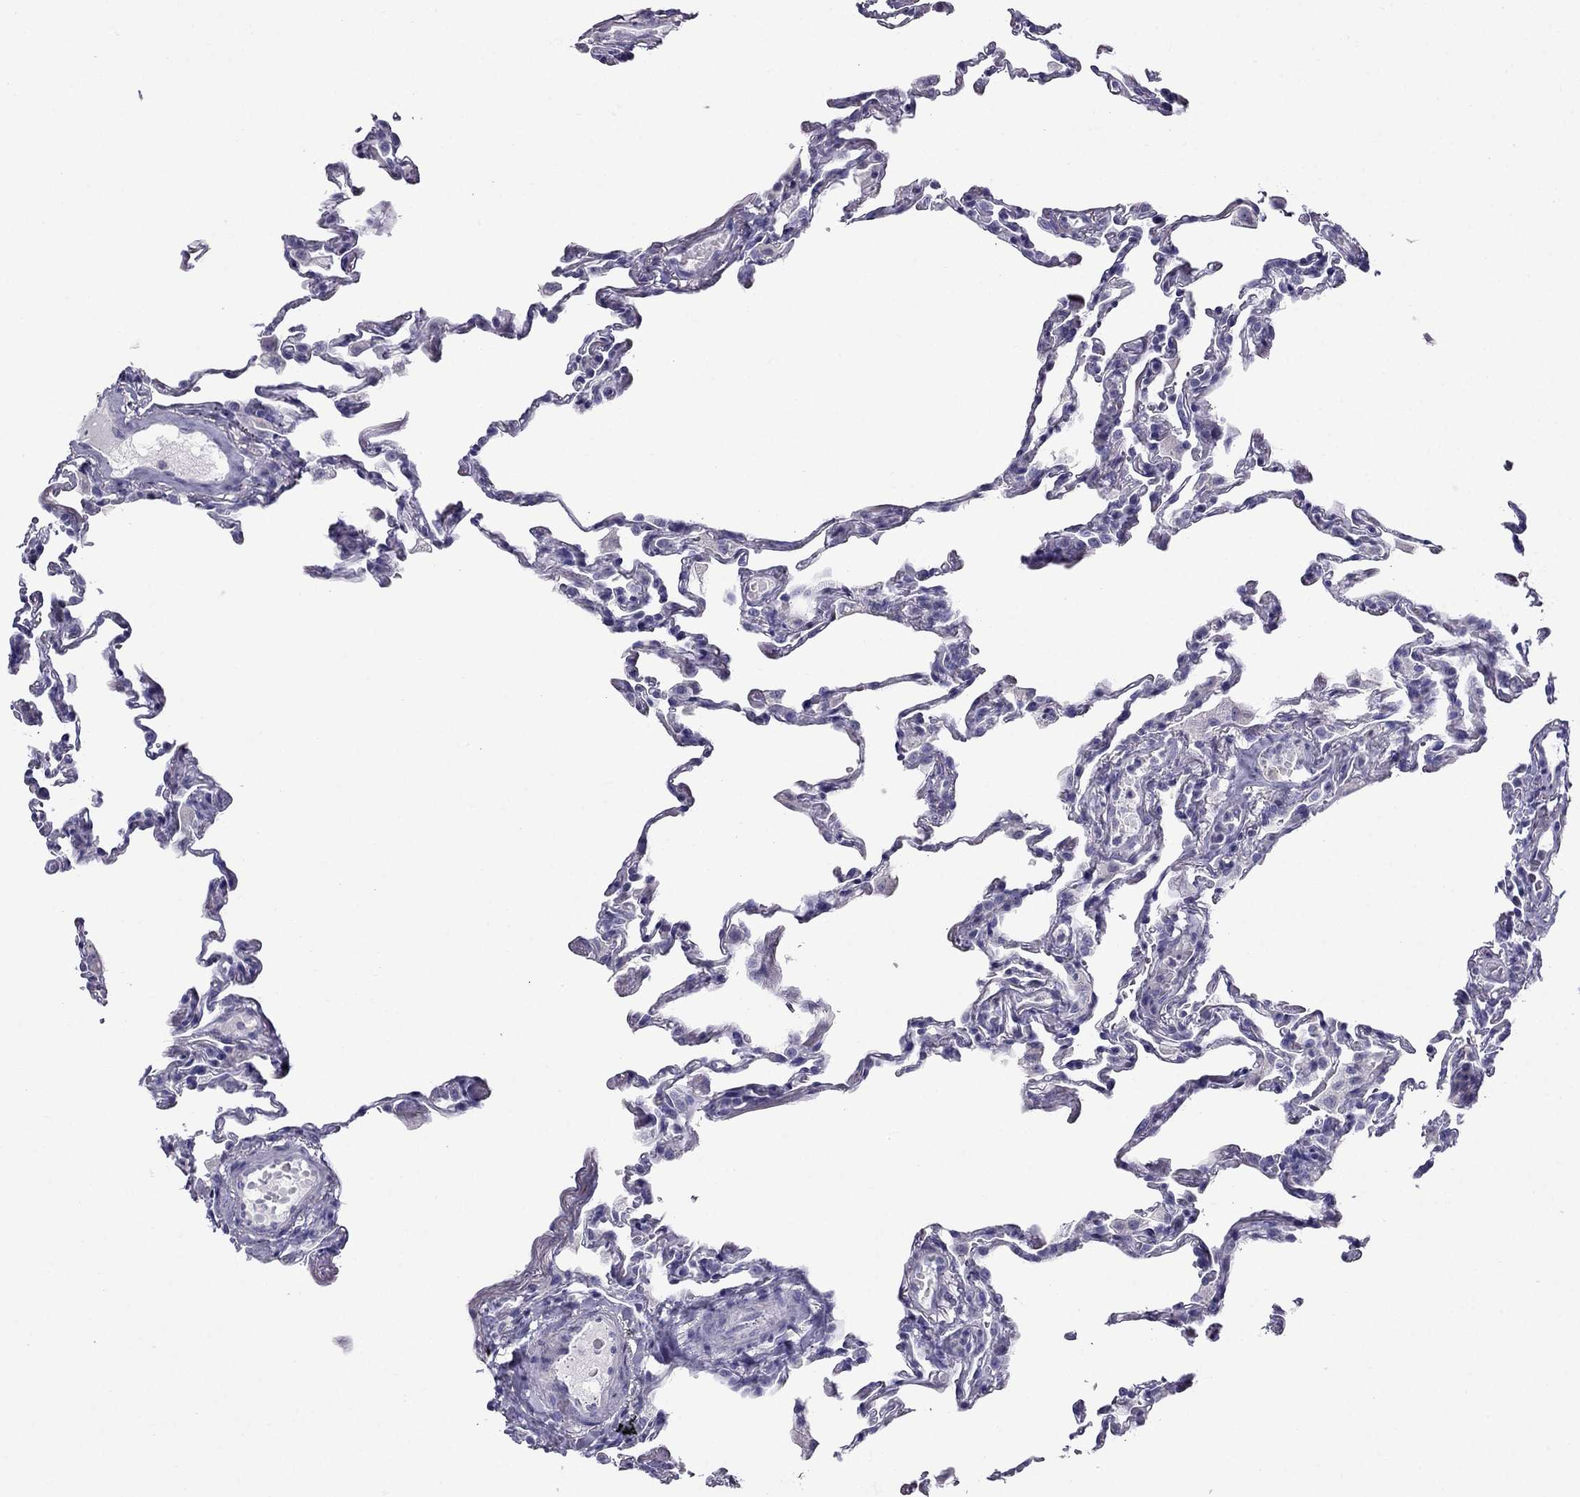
{"staining": {"intensity": "negative", "quantity": "none", "location": "none"}, "tissue": "lung", "cell_type": "Alveolar cells", "image_type": "normal", "snomed": [{"axis": "morphology", "description": "Normal tissue, NOS"}, {"axis": "topography", "description": "Lung"}], "caption": "Lung was stained to show a protein in brown. There is no significant expression in alveolar cells. (DAB (3,3'-diaminobenzidine) IHC with hematoxylin counter stain).", "gene": "ERC2", "patient": {"sex": "female", "age": 57}}